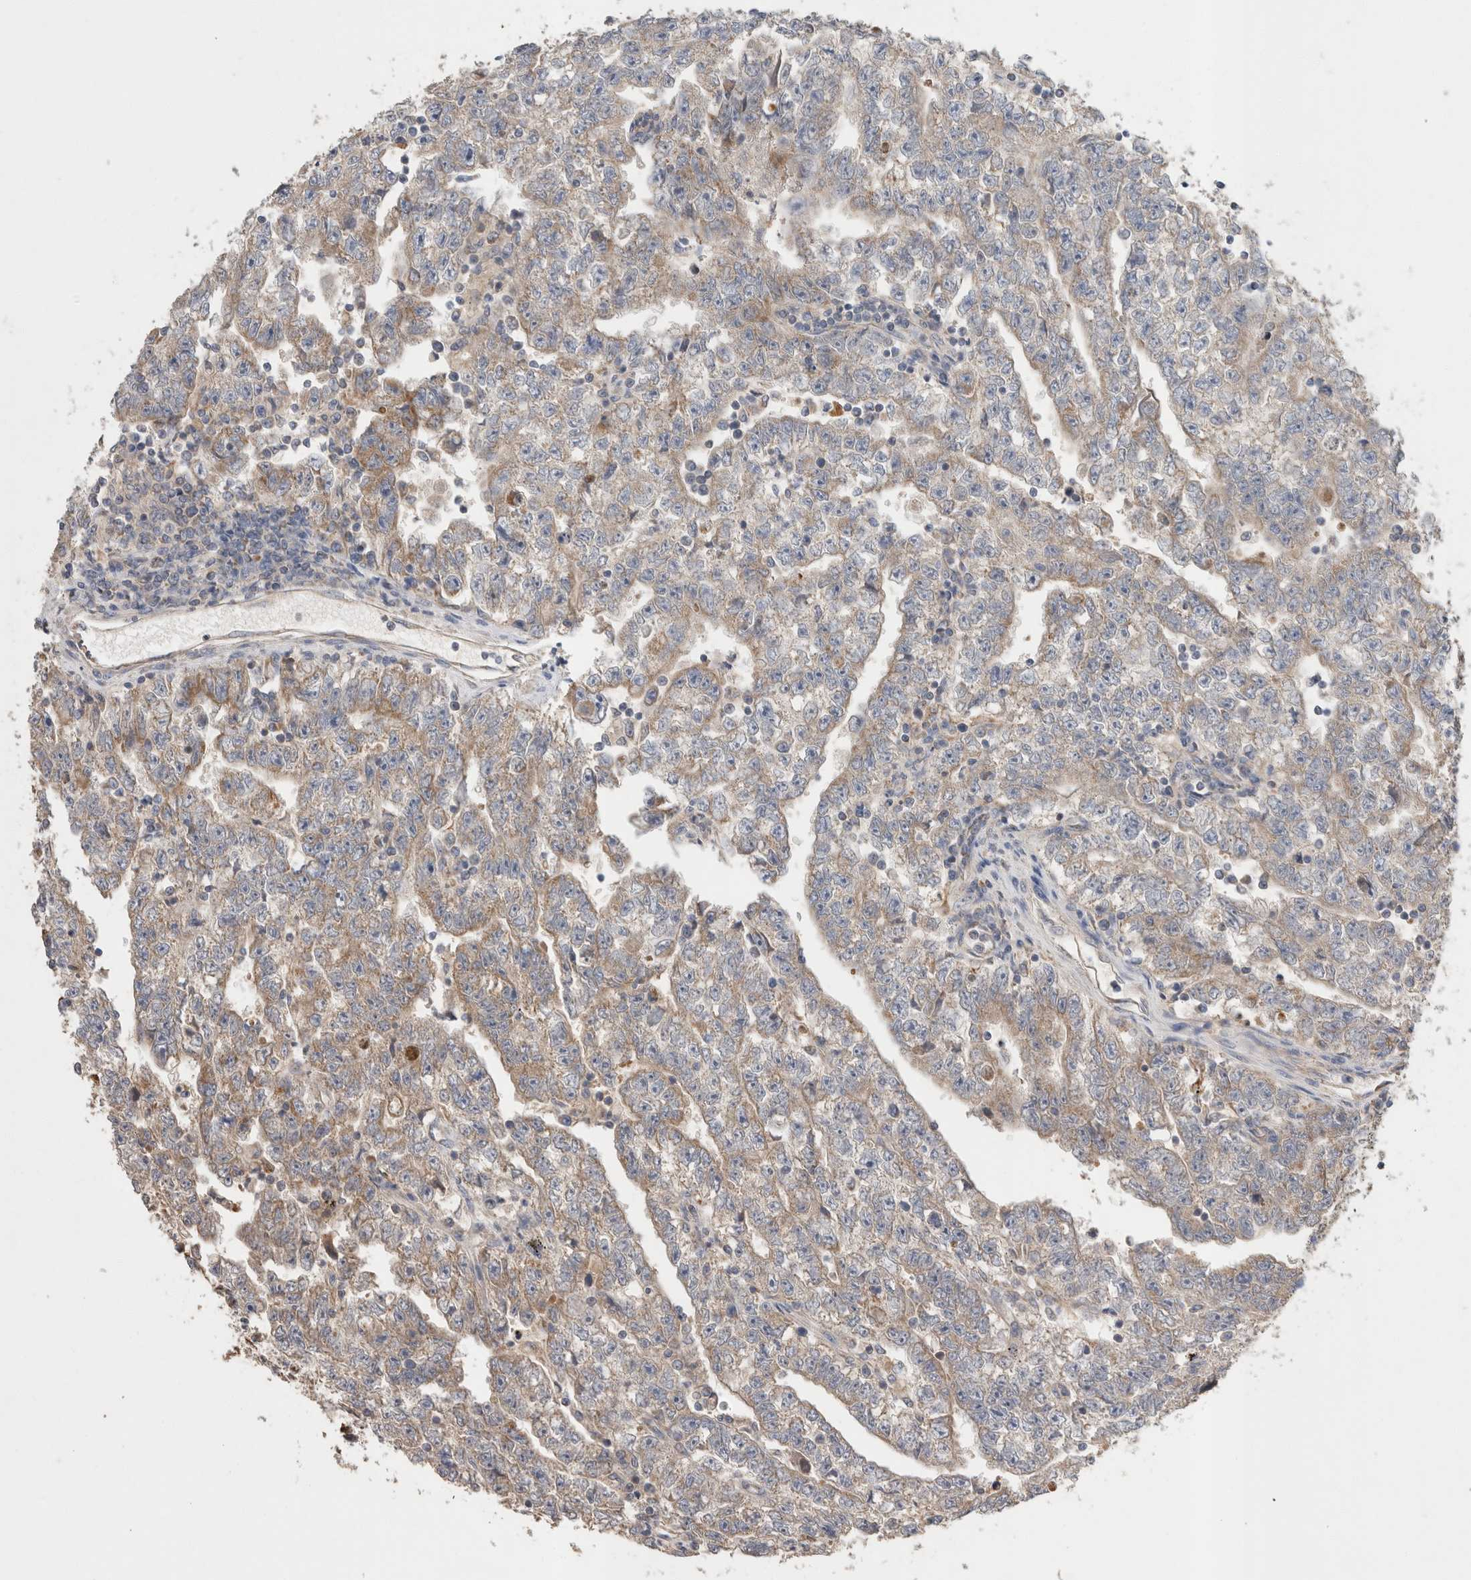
{"staining": {"intensity": "weak", "quantity": "25%-75%", "location": "cytoplasmic/membranous"}, "tissue": "testis cancer", "cell_type": "Tumor cells", "image_type": "cancer", "snomed": [{"axis": "morphology", "description": "Carcinoma, Embryonal, NOS"}, {"axis": "topography", "description": "Testis"}], "caption": "Brown immunohistochemical staining in testis cancer (embryonal carcinoma) demonstrates weak cytoplasmic/membranous staining in approximately 25%-75% of tumor cells.", "gene": "IARS2", "patient": {"sex": "male", "age": 25}}